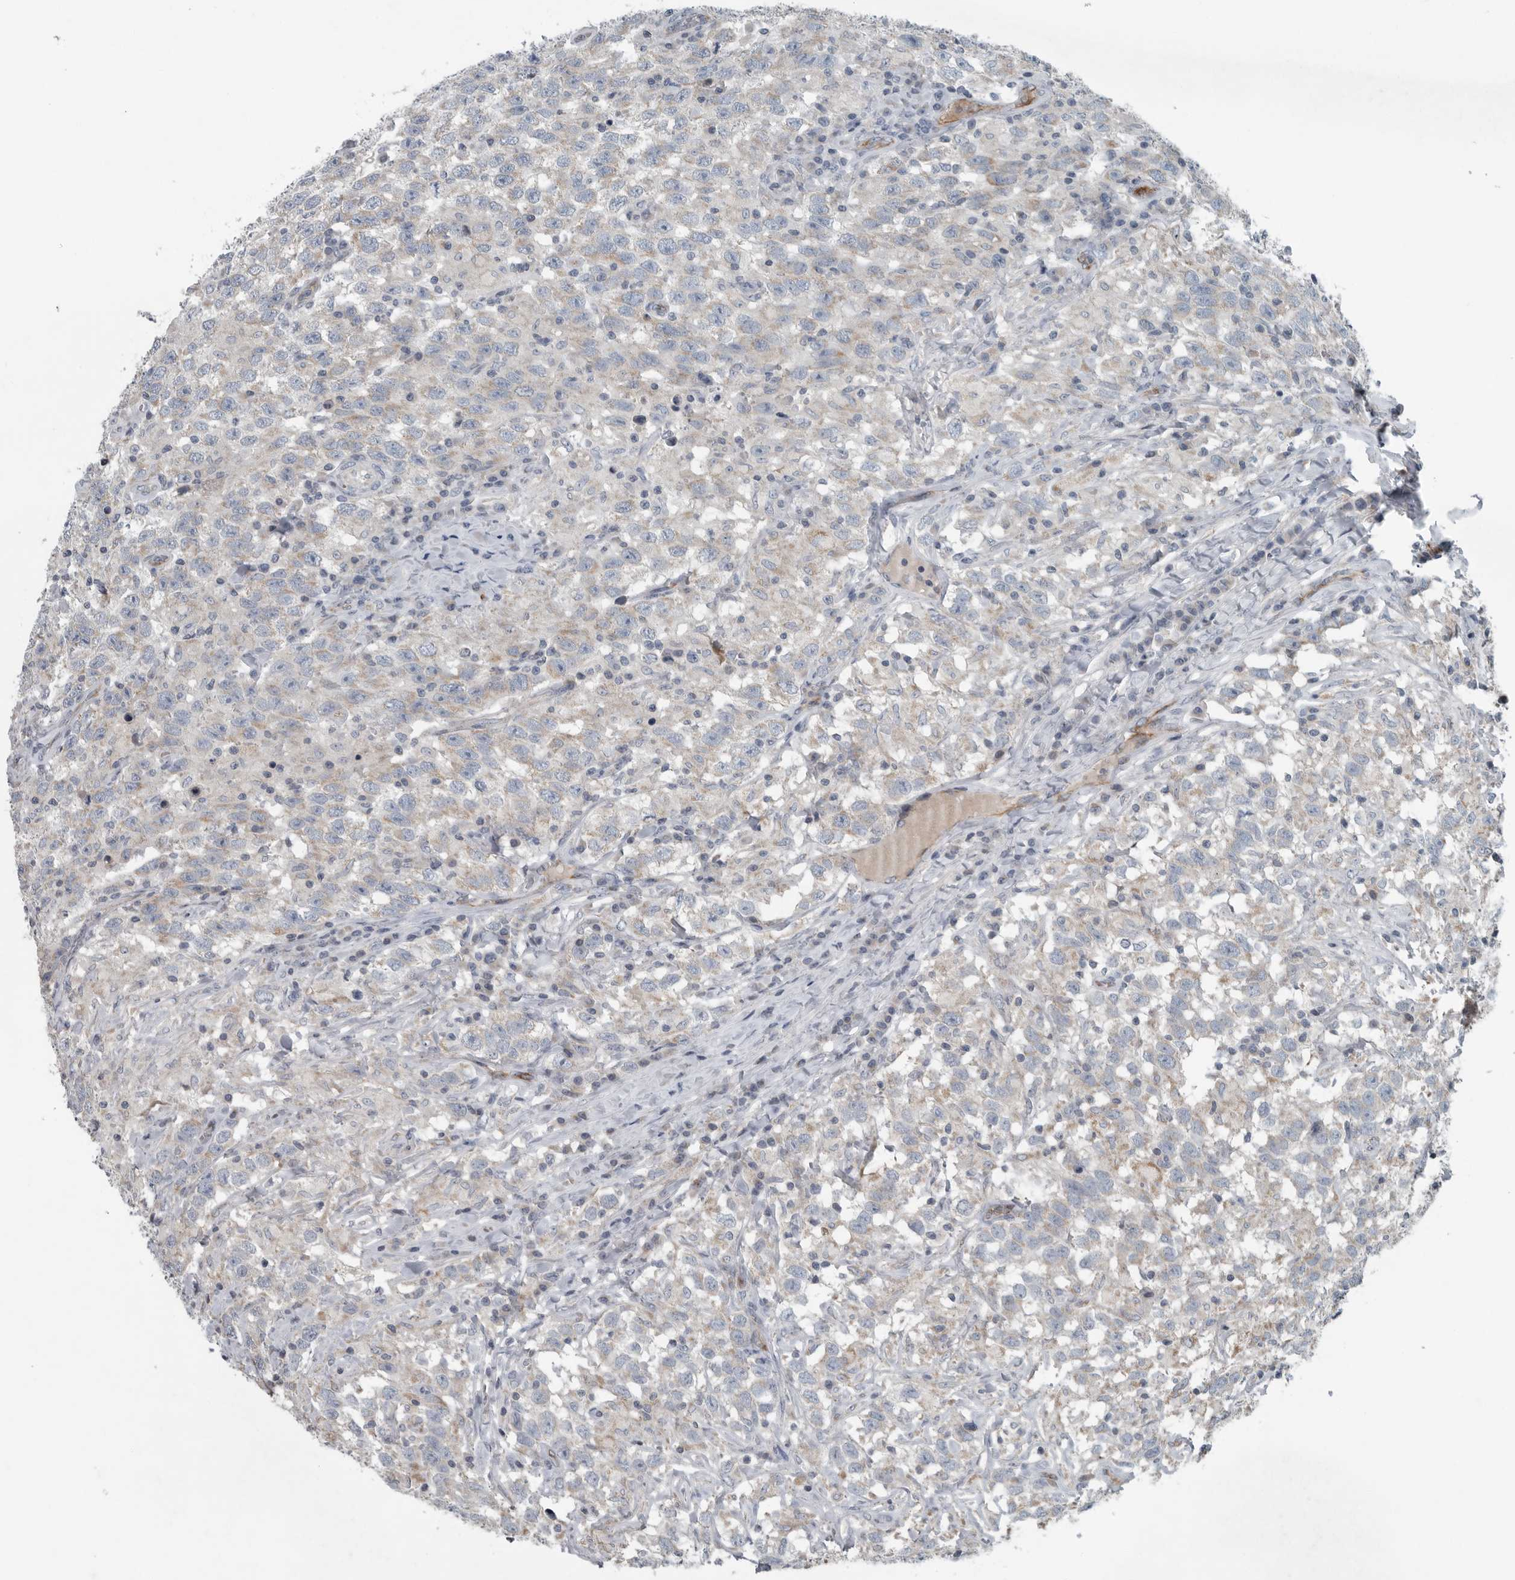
{"staining": {"intensity": "weak", "quantity": "25%-75%", "location": "cytoplasmic/membranous"}, "tissue": "testis cancer", "cell_type": "Tumor cells", "image_type": "cancer", "snomed": [{"axis": "morphology", "description": "Seminoma, NOS"}, {"axis": "topography", "description": "Testis"}], "caption": "Protein expression analysis of human testis cancer (seminoma) reveals weak cytoplasmic/membranous positivity in about 25%-75% of tumor cells.", "gene": "MPP3", "patient": {"sex": "male", "age": 41}}